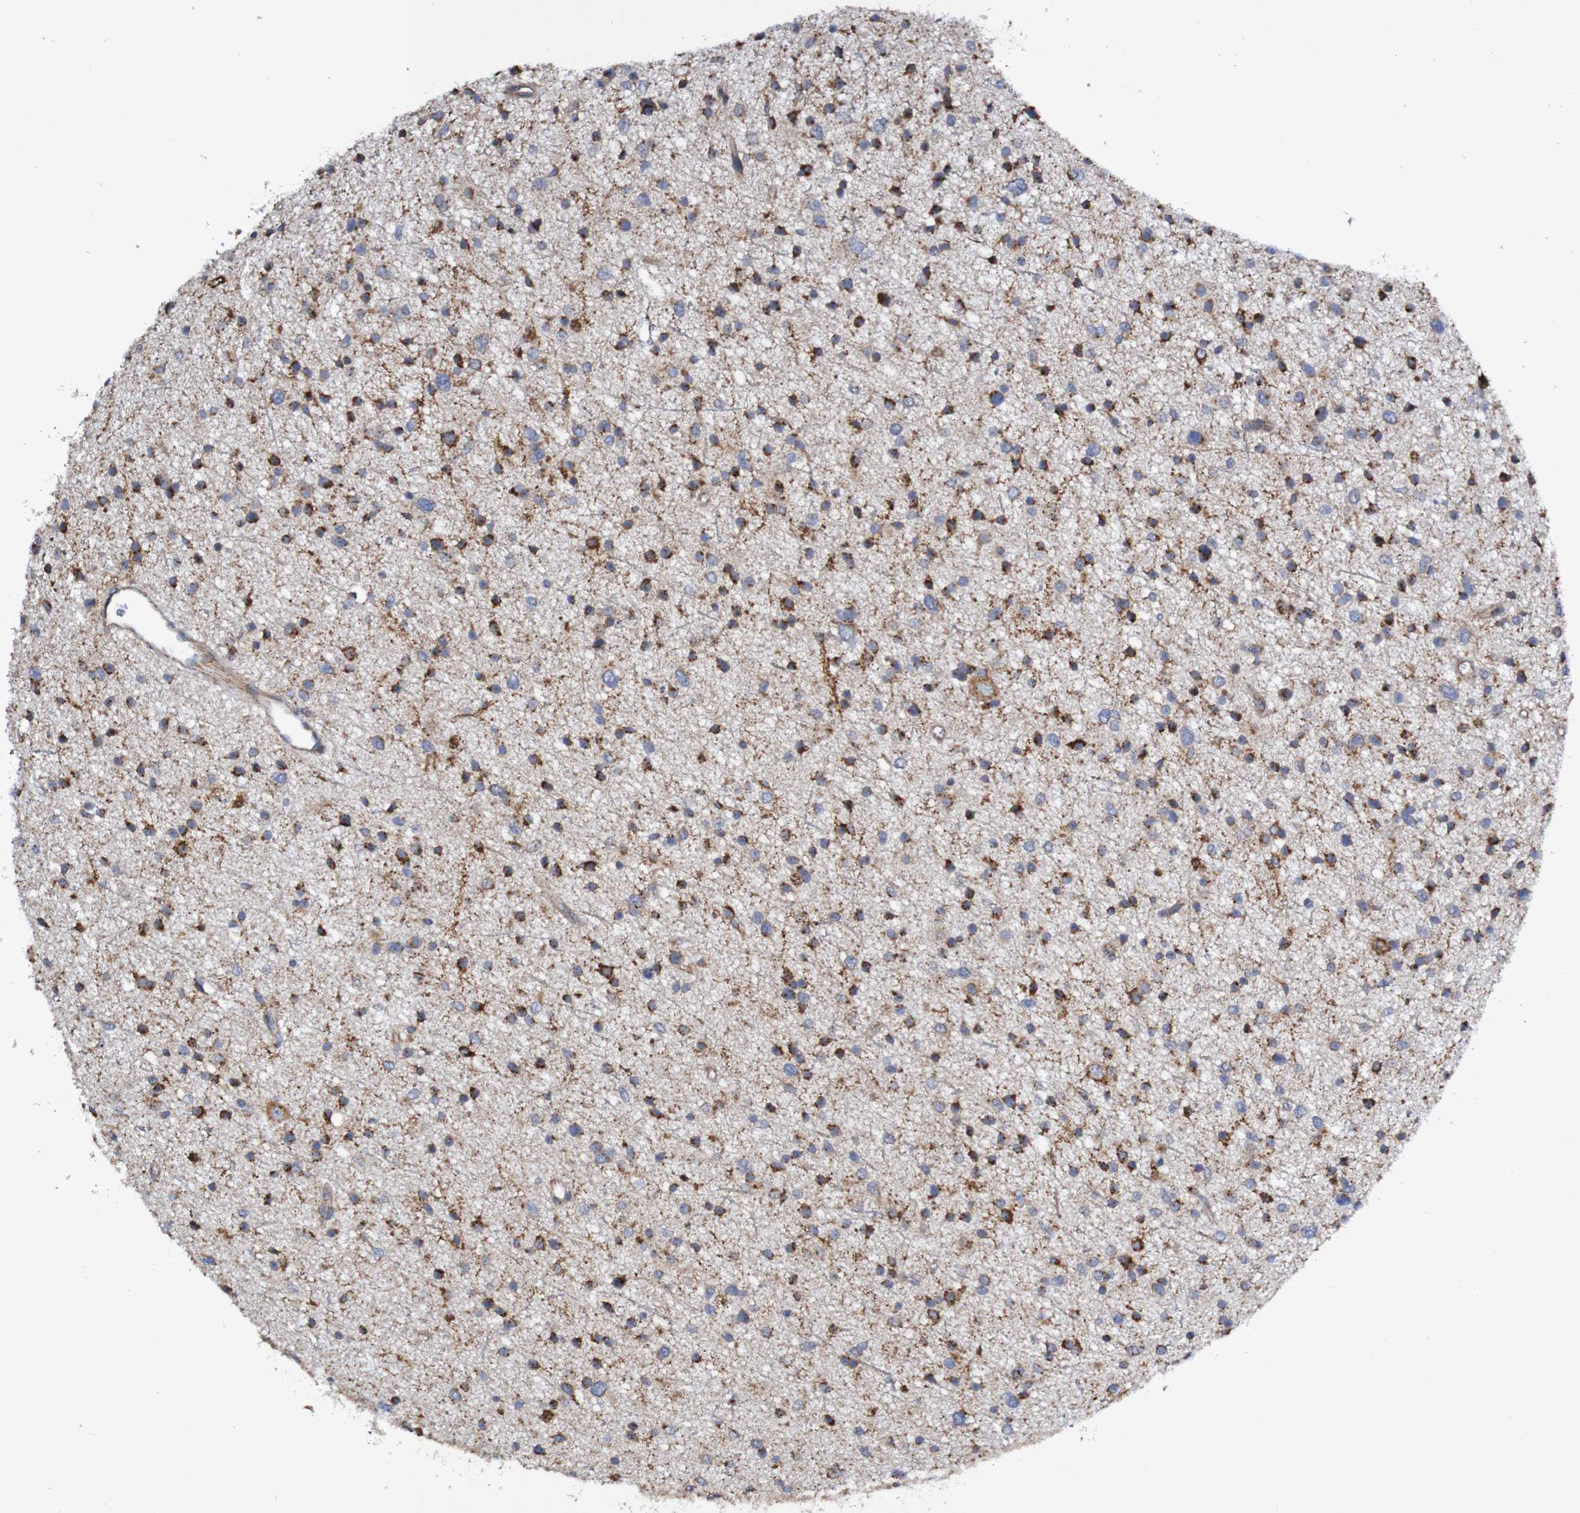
{"staining": {"intensity": "strong", "quantity": ">75%", "location": "cytoplasmic/membranous"}, "tissue": "glioma", "cell_type": "Tumor cells", "image_type": "cancer", "snomed": [{"axis": "morphology", "description": "Glioma, malignant, Low grade"}, {"axis": "topography", "description": "Brain"}], "caption": "Low-grade glioma (malignant) stained with a brown dye exhibits strong cytoplasmic/membranous positive expression in approximately >75% of tumor cells.", "gene": "LMBRD2", "patient": {"sex": "female", "age": 37}}